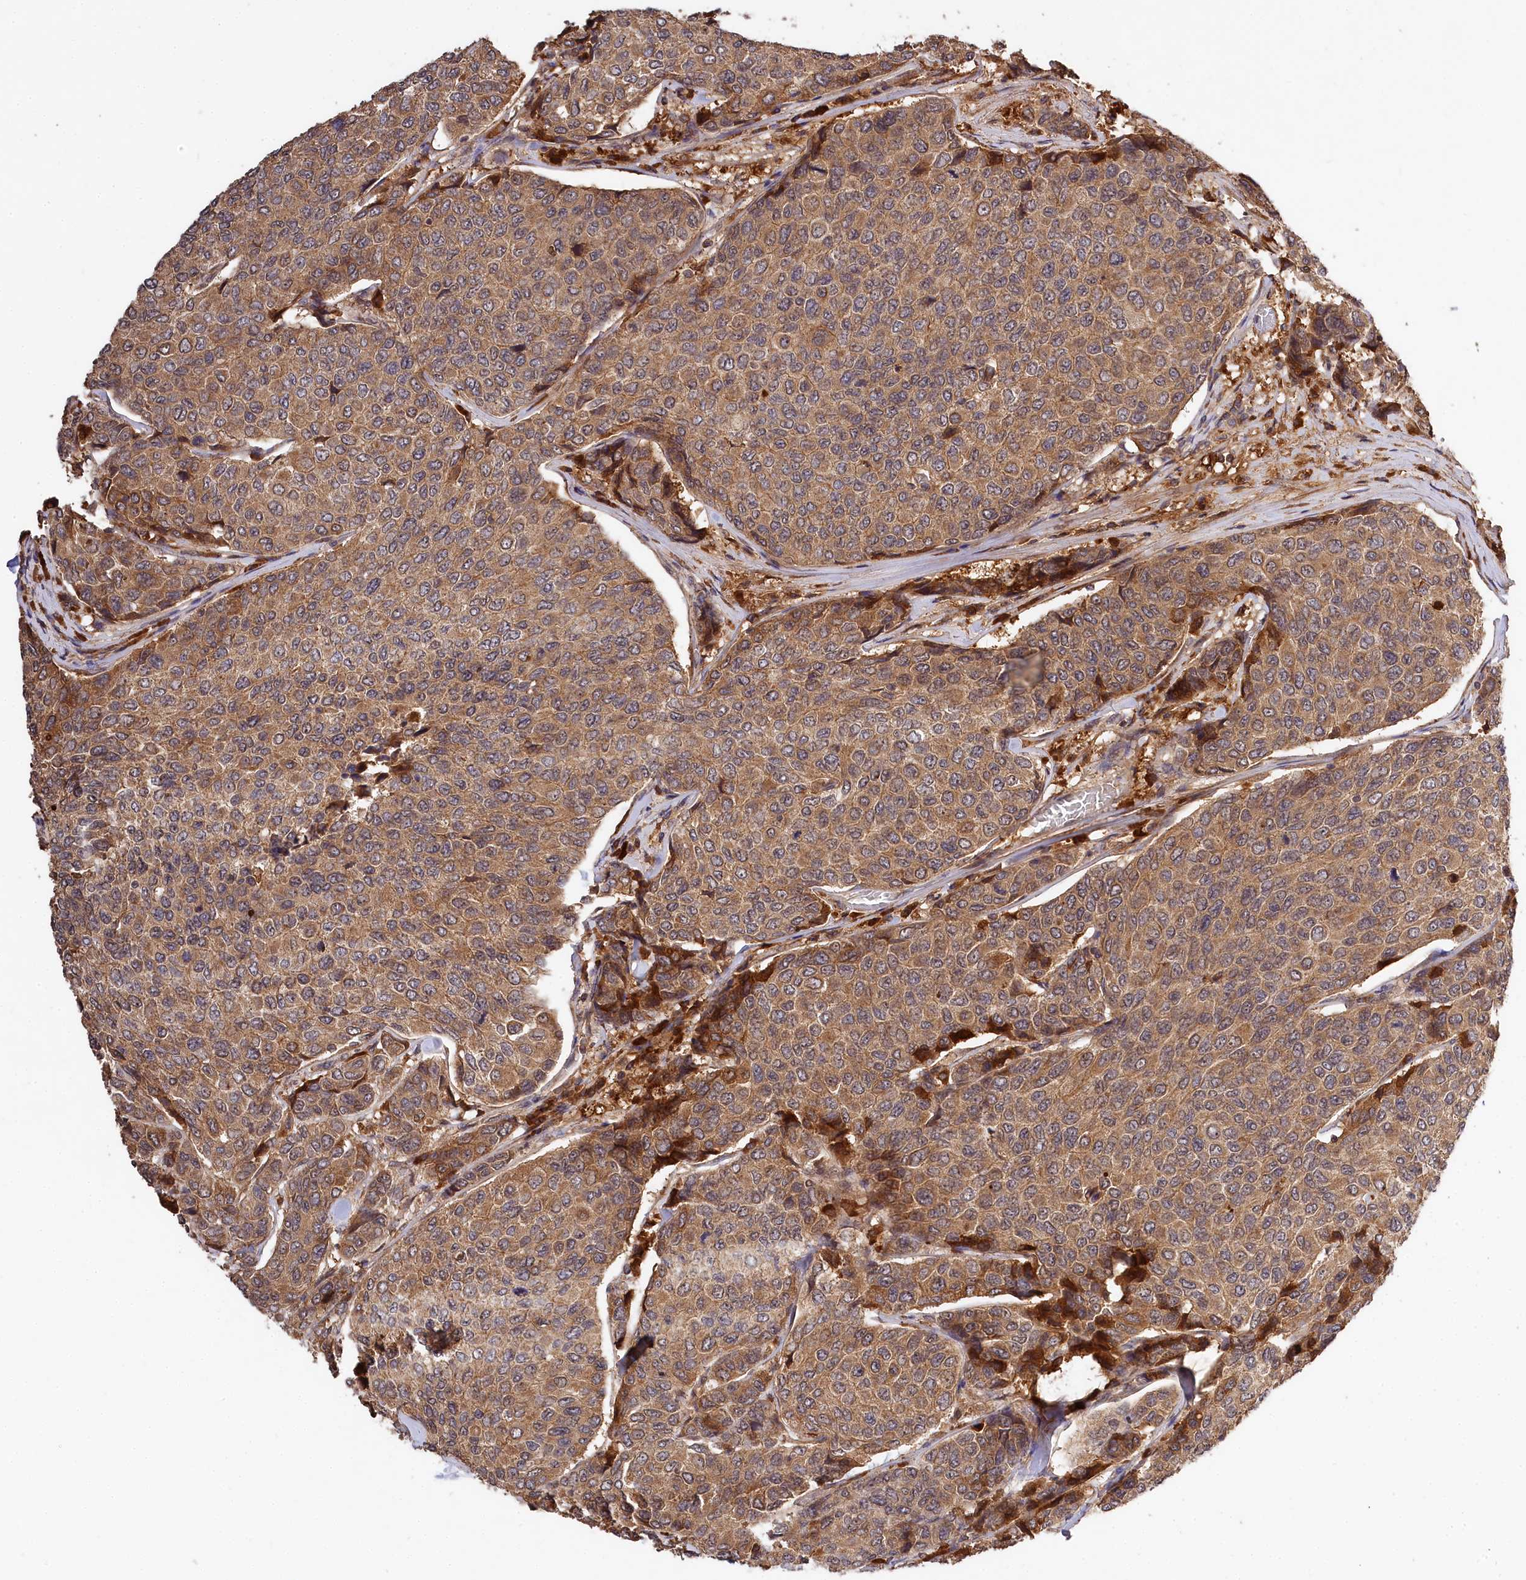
{"staining": {"intensity": "moderate", "quantity": ">75%", "location": "cytoplasmic/membranous"}, "tissue": "breast cancer", "cell_type": "Tumor cells", "image_type": "cancer", "snomed": [{"axis": "morphology", "description": "Duct carcinoma"}, {"axis": "topography", "description": "Breast"}], "caption": "Breast cancer (infiltrating ductal carcinoma) stained with immunohistochemistry shows moderate cytoplasmic/membranous positivity in approximately >75% of tumor cells.", "gene": "MCF2L2", "patient": {"sex": "female", "age": 55}}